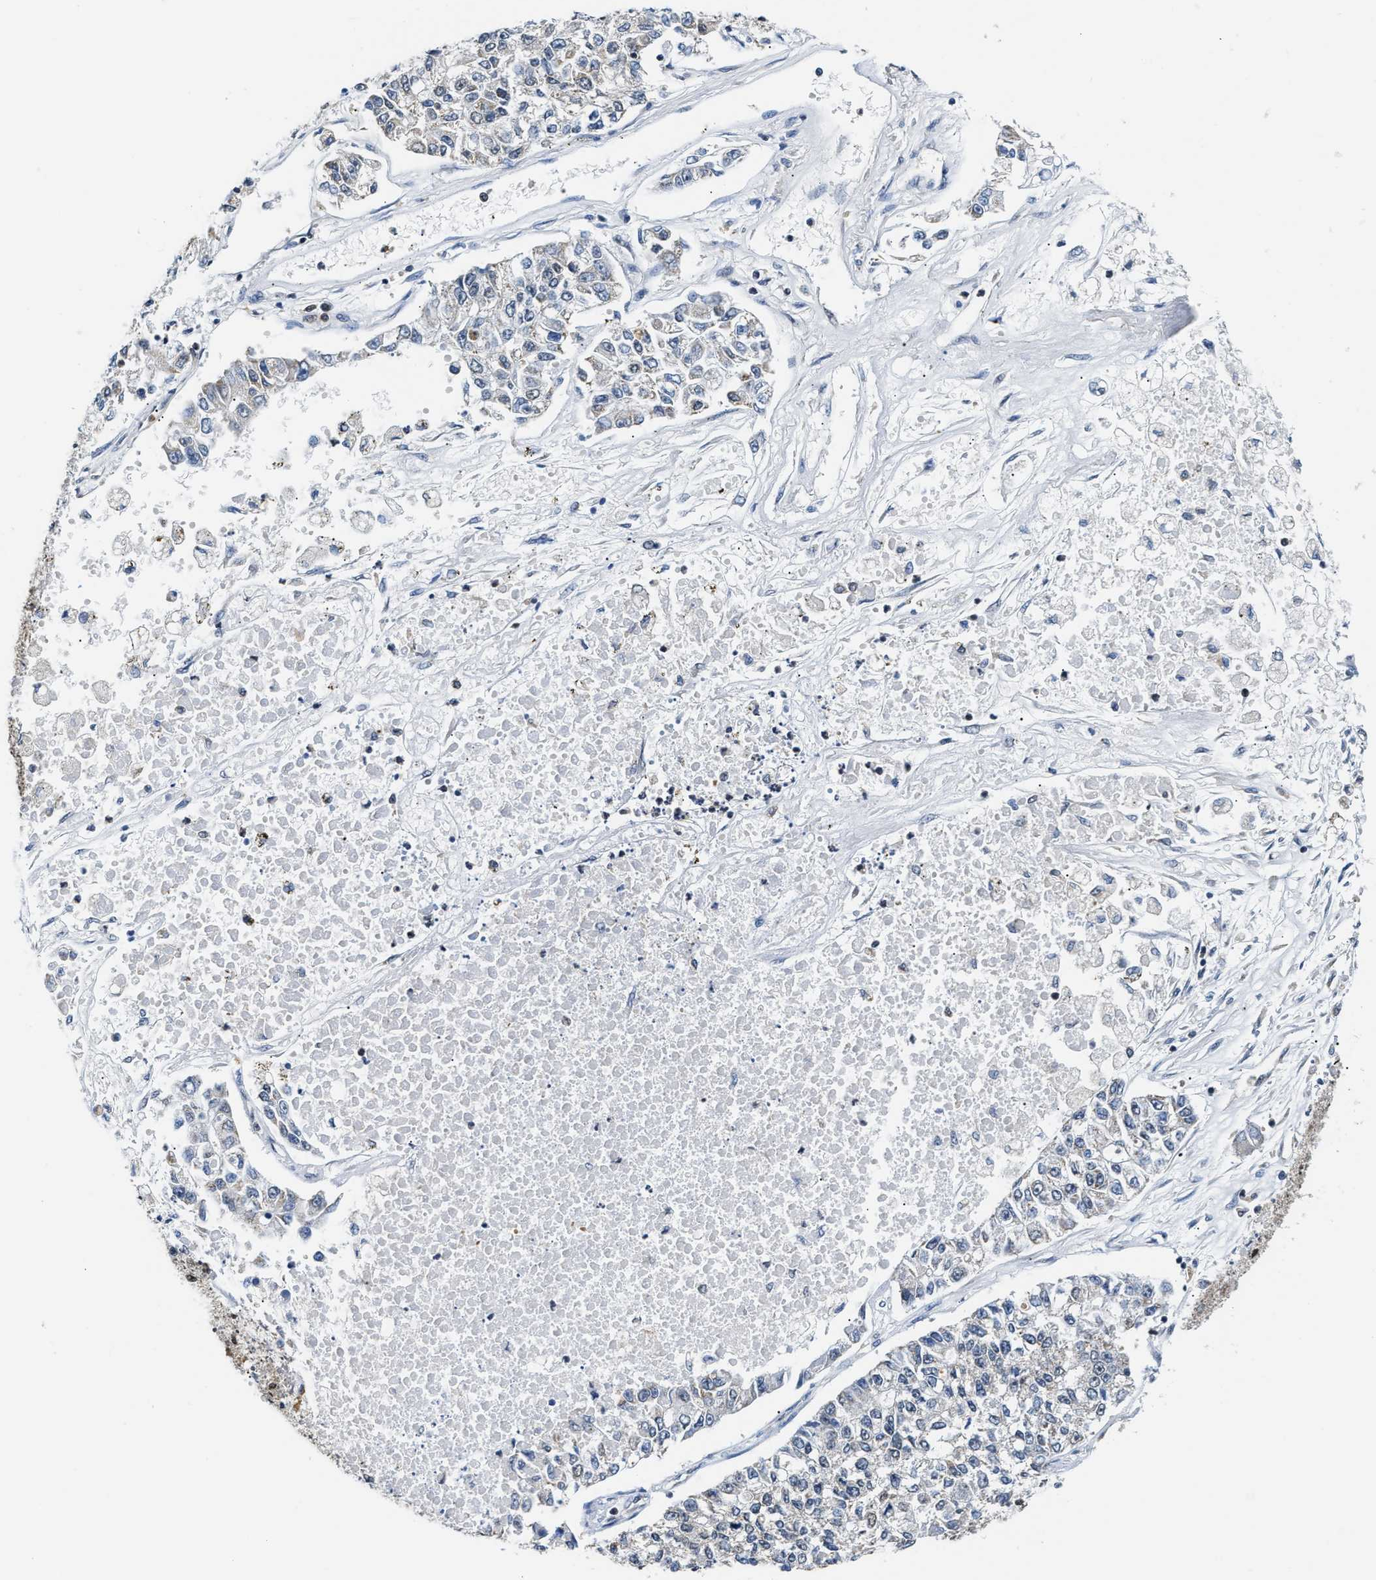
{"staining": {"intensity": "negative", "quantity": "none", "location": "none"}, "tissue": "lung cancer", "cell_type": "Tumor cells", "image_type": "cancer", "snomed": [{"axis": "morphology", "description": "Adenocarcinoma, NOS"}, {"axis": "topography", "description": "Lung"}], "caption": "Tumor cells are negative for brown protein staining in lung adenocarcinoma.", "gene": "STK10", "patient": {"sex": "male", "age": 49}}